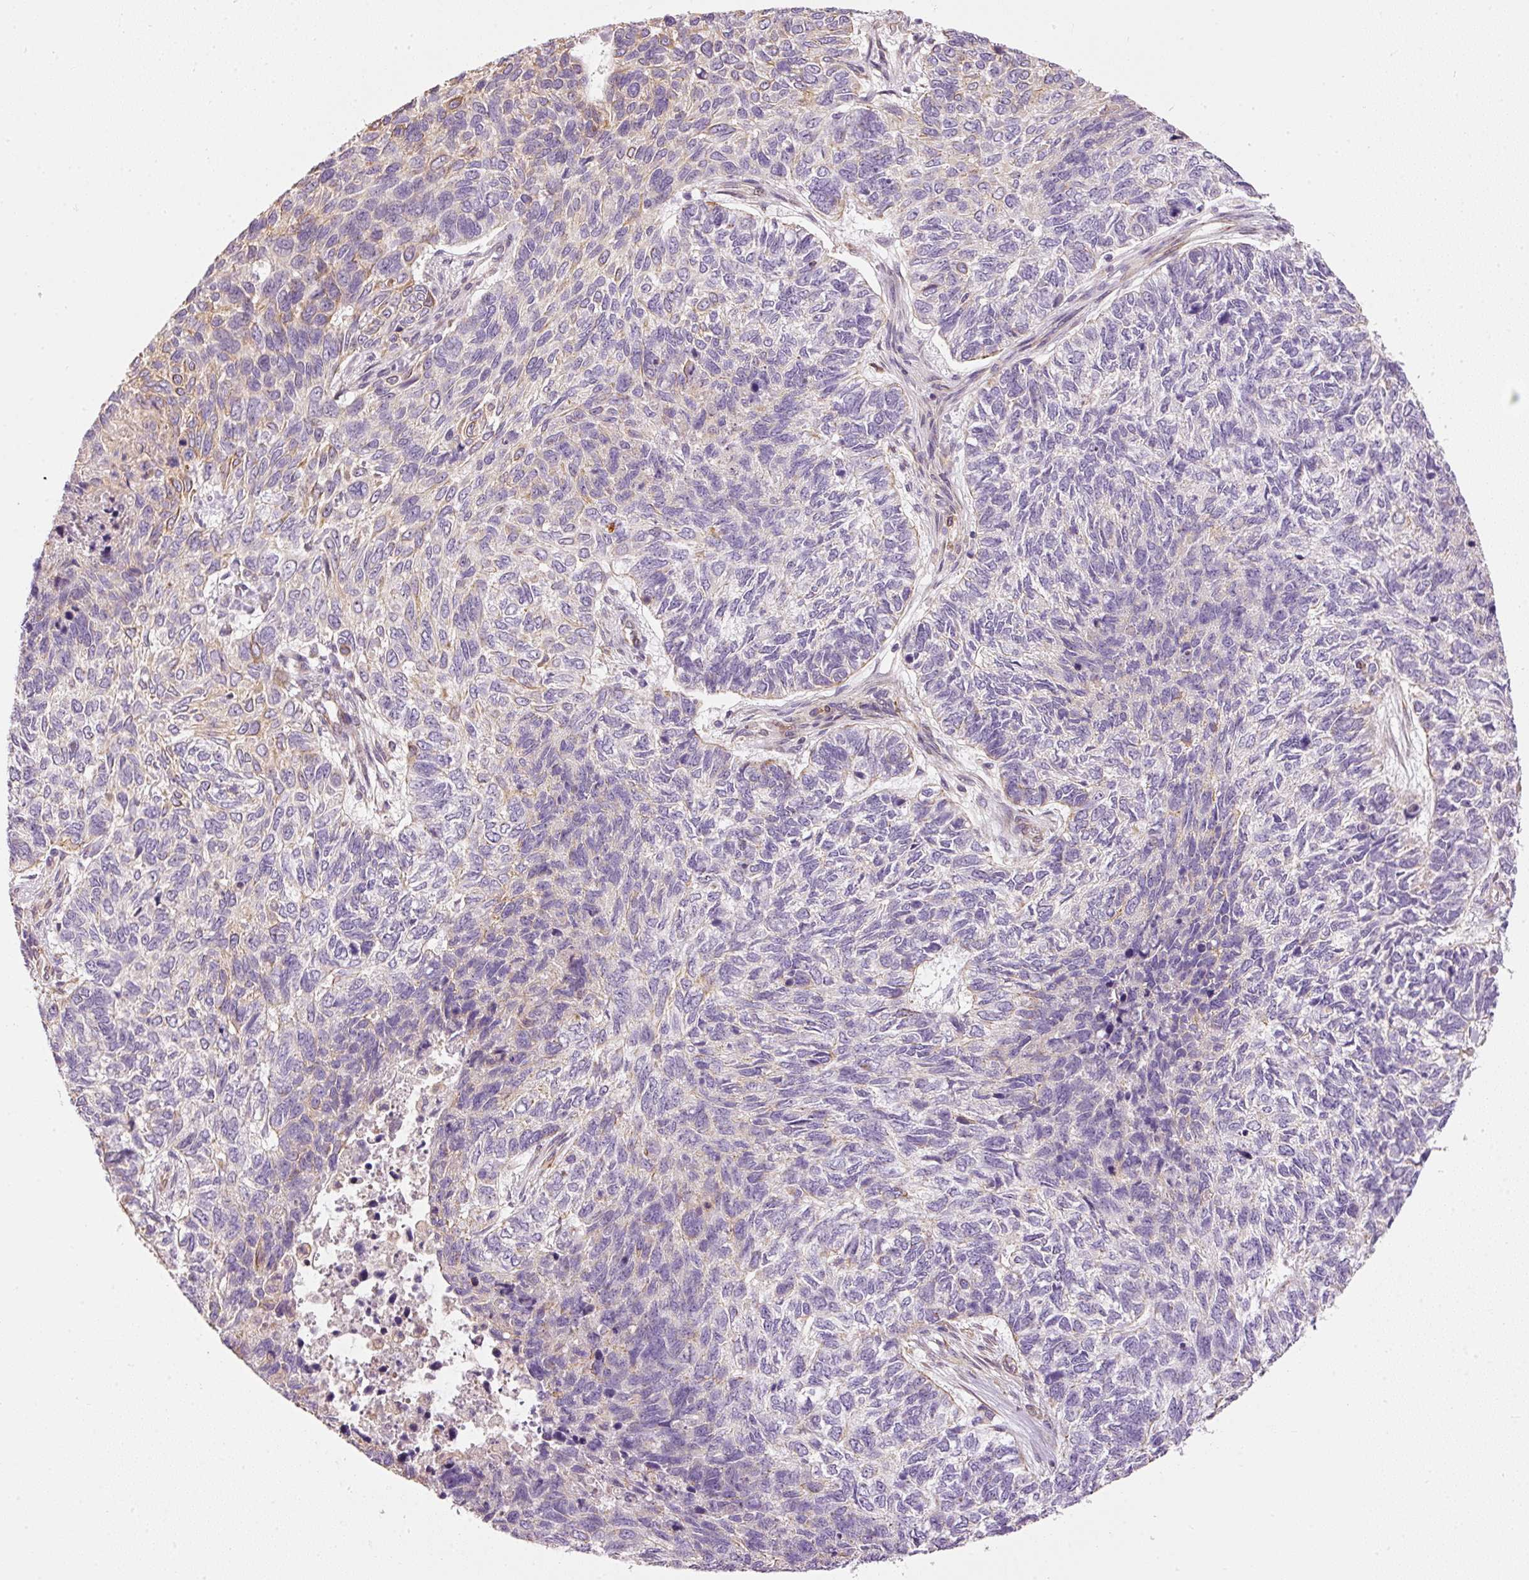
{"staining": {"intensity": "negative", "quantity": "none", "location": "none"}, "tissue": "skin cancer", "cell_type": "Tumor cells", "image_type": "cancer", "snomed": [{"axis": "morphology", "description": "Basal cell carcinoma"}, {"axis": "topography", "description": "Skin"}], "caption": "There is no significant expression in tumor cells of skin basal cell carcinoma.", "gene": "OSR2", "patient": {"sex": "female", "age": 65}}